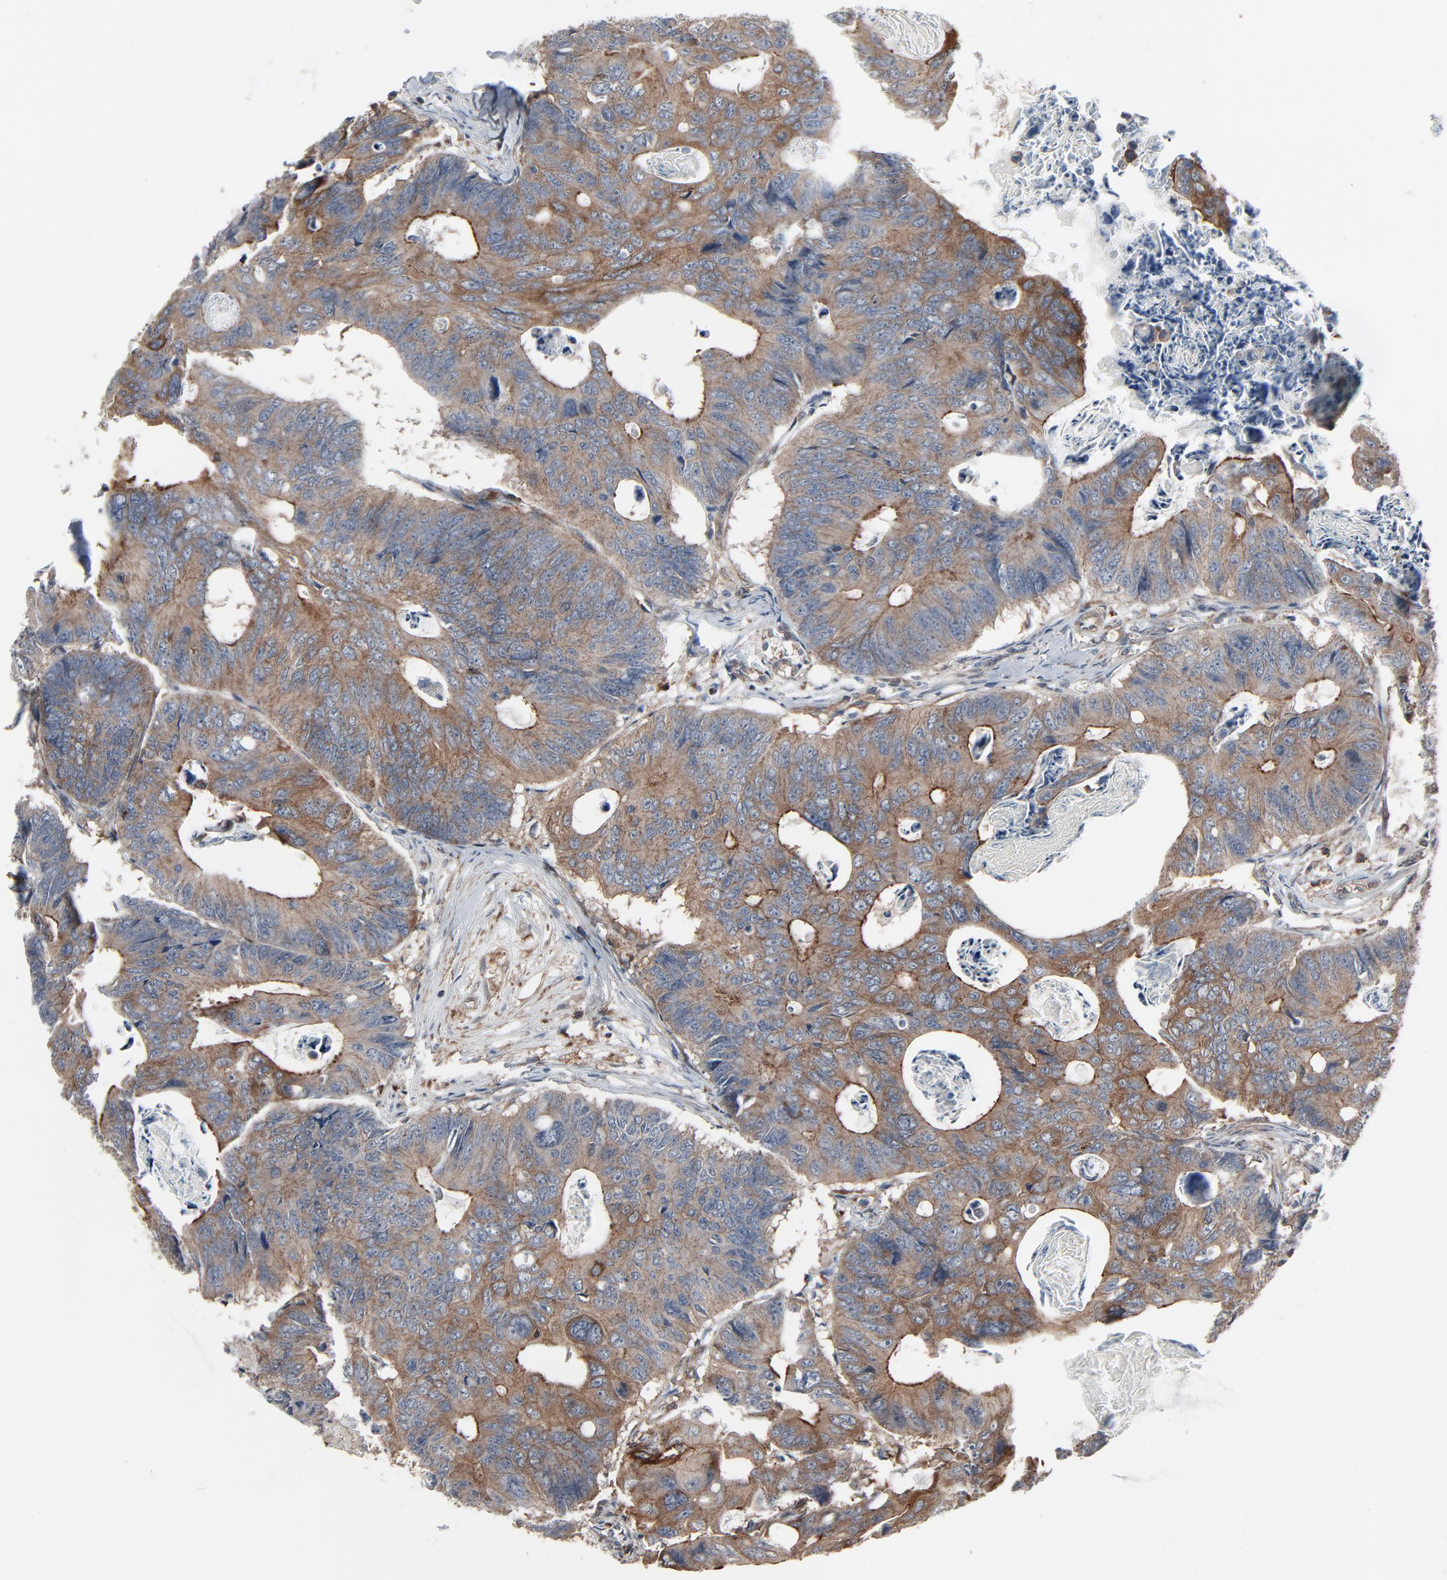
{"staining": {"intensity": "moderate", "quantity": ">75%", "location": "cytoplasmic/membranous"}, "tissue": "colorectal cancer", "cell_type": "Tumor cells", "image_type": "cancer", "snomed": [{"axis": "morphology", "description": "Adenocarcinoma, NOS"}, {"axis": "topography", "description": "Colon"}], "caption": "High-power microscopy captured an immunohistochemistry (IHC) micrograph of adenocarcinoma (colorectal), revealing moderate cytoplasmic/membranous expression in approximately >75% of tumor cells.", "gene": "OPTN", "patient": {"sex": "female", "age": 55}}